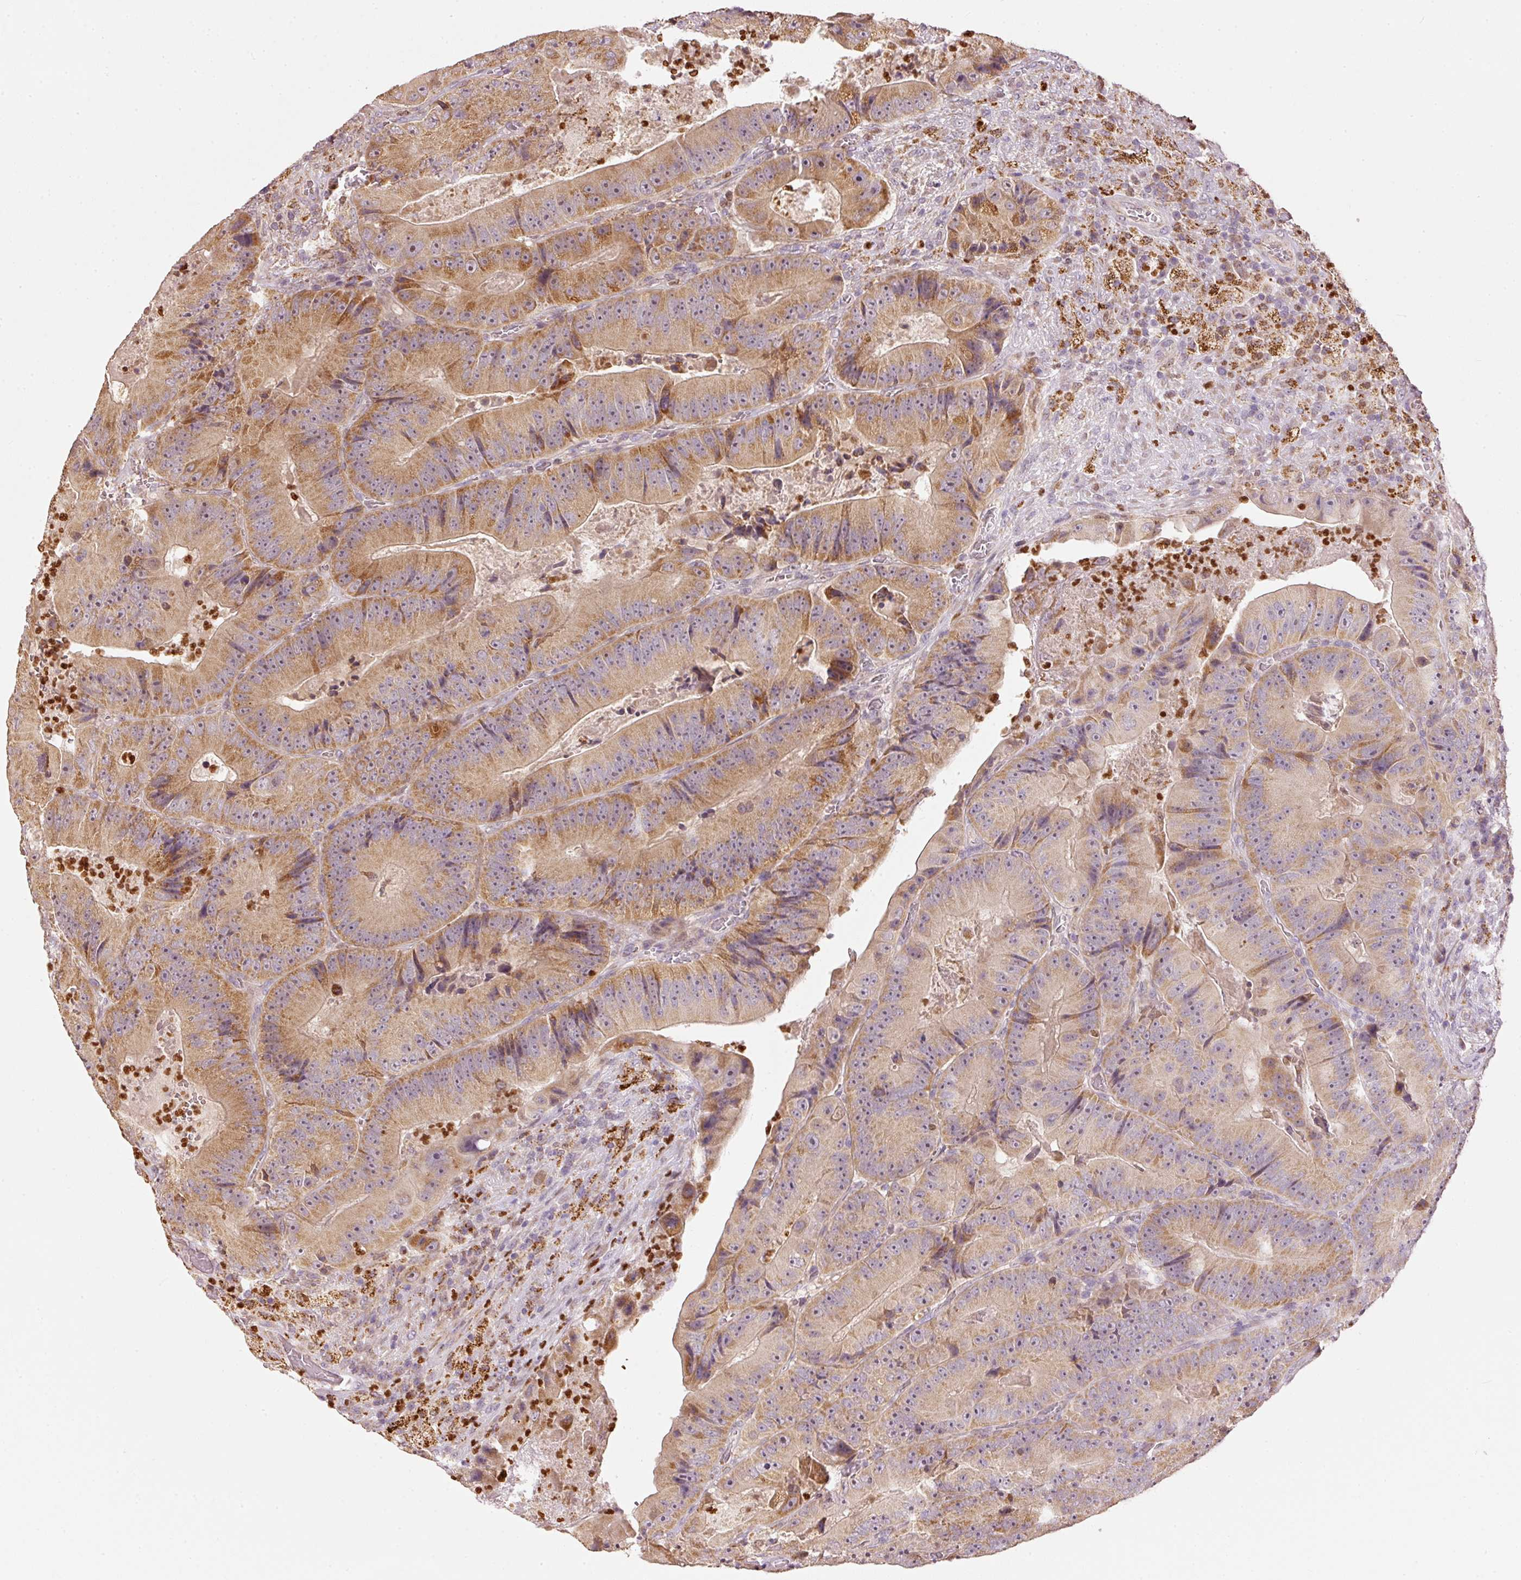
{"staining": {"intensity": "moderate", "quantity": ">75%", "location": "cytoplasmic/membranous"}, "tissue": "colorectal cancer", "cell_type": "Tumor cells", "image_type": "cancer", "snomed": [{"axis": "morphology", "description": "Adenocarcinoma, NOS"}, {"axis": "topography", "description": "Colon"}], "caption": "A high-resolution photomicrograph shows immunohistochemistry staining of adenocarcinoma (colorectal), which exhibits moderate cytoplasmic/membranous staining in about >75% of tumor cells. The staining was performed using DAB, with brown indicating positive protein expression. Nuclei are stained blue with hematoxylin.", "gene": "MTHFD1L", "patient": {"sex": "female", "age": 86}}